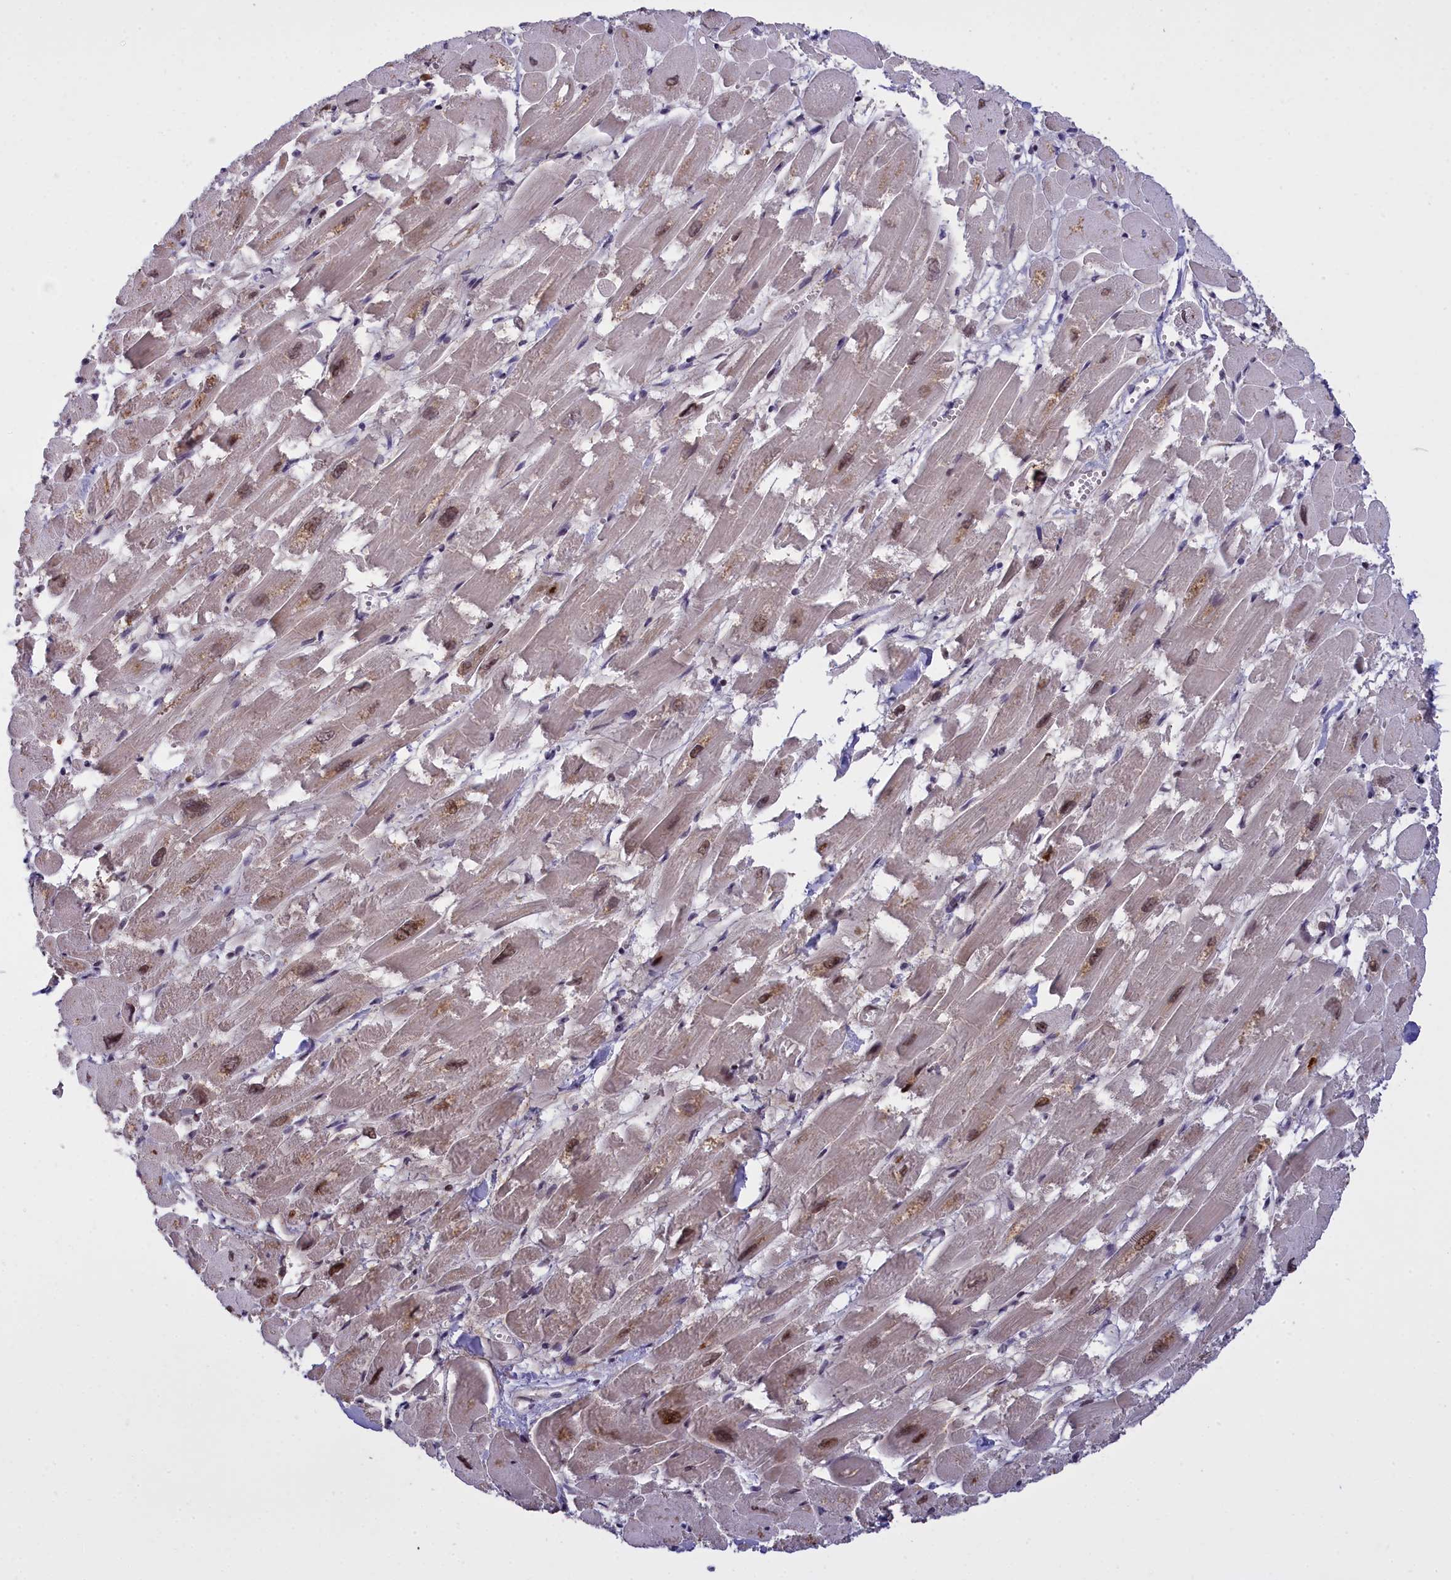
{"staining": {"intensity": "strong", "quantity": "<25%", "location": "cytoplasmic/membranous,nuclear"}, "tissue": "heart muscle", "cell_type": "Cardiomyocytes", "image_type": "normal", "snomed": [{"axis": "morphology", "description": "Normal tissue, NOS"}, {"axis": "topography", "description": "Heart"}], "caption": "Protein staining shows strong cytoplasmic/membranous,nuclear expression in about <25% of cardiomyocytes in normal heart muscle.", "gene": "RELB", "patient": {"sex": "male", "age": 54}}